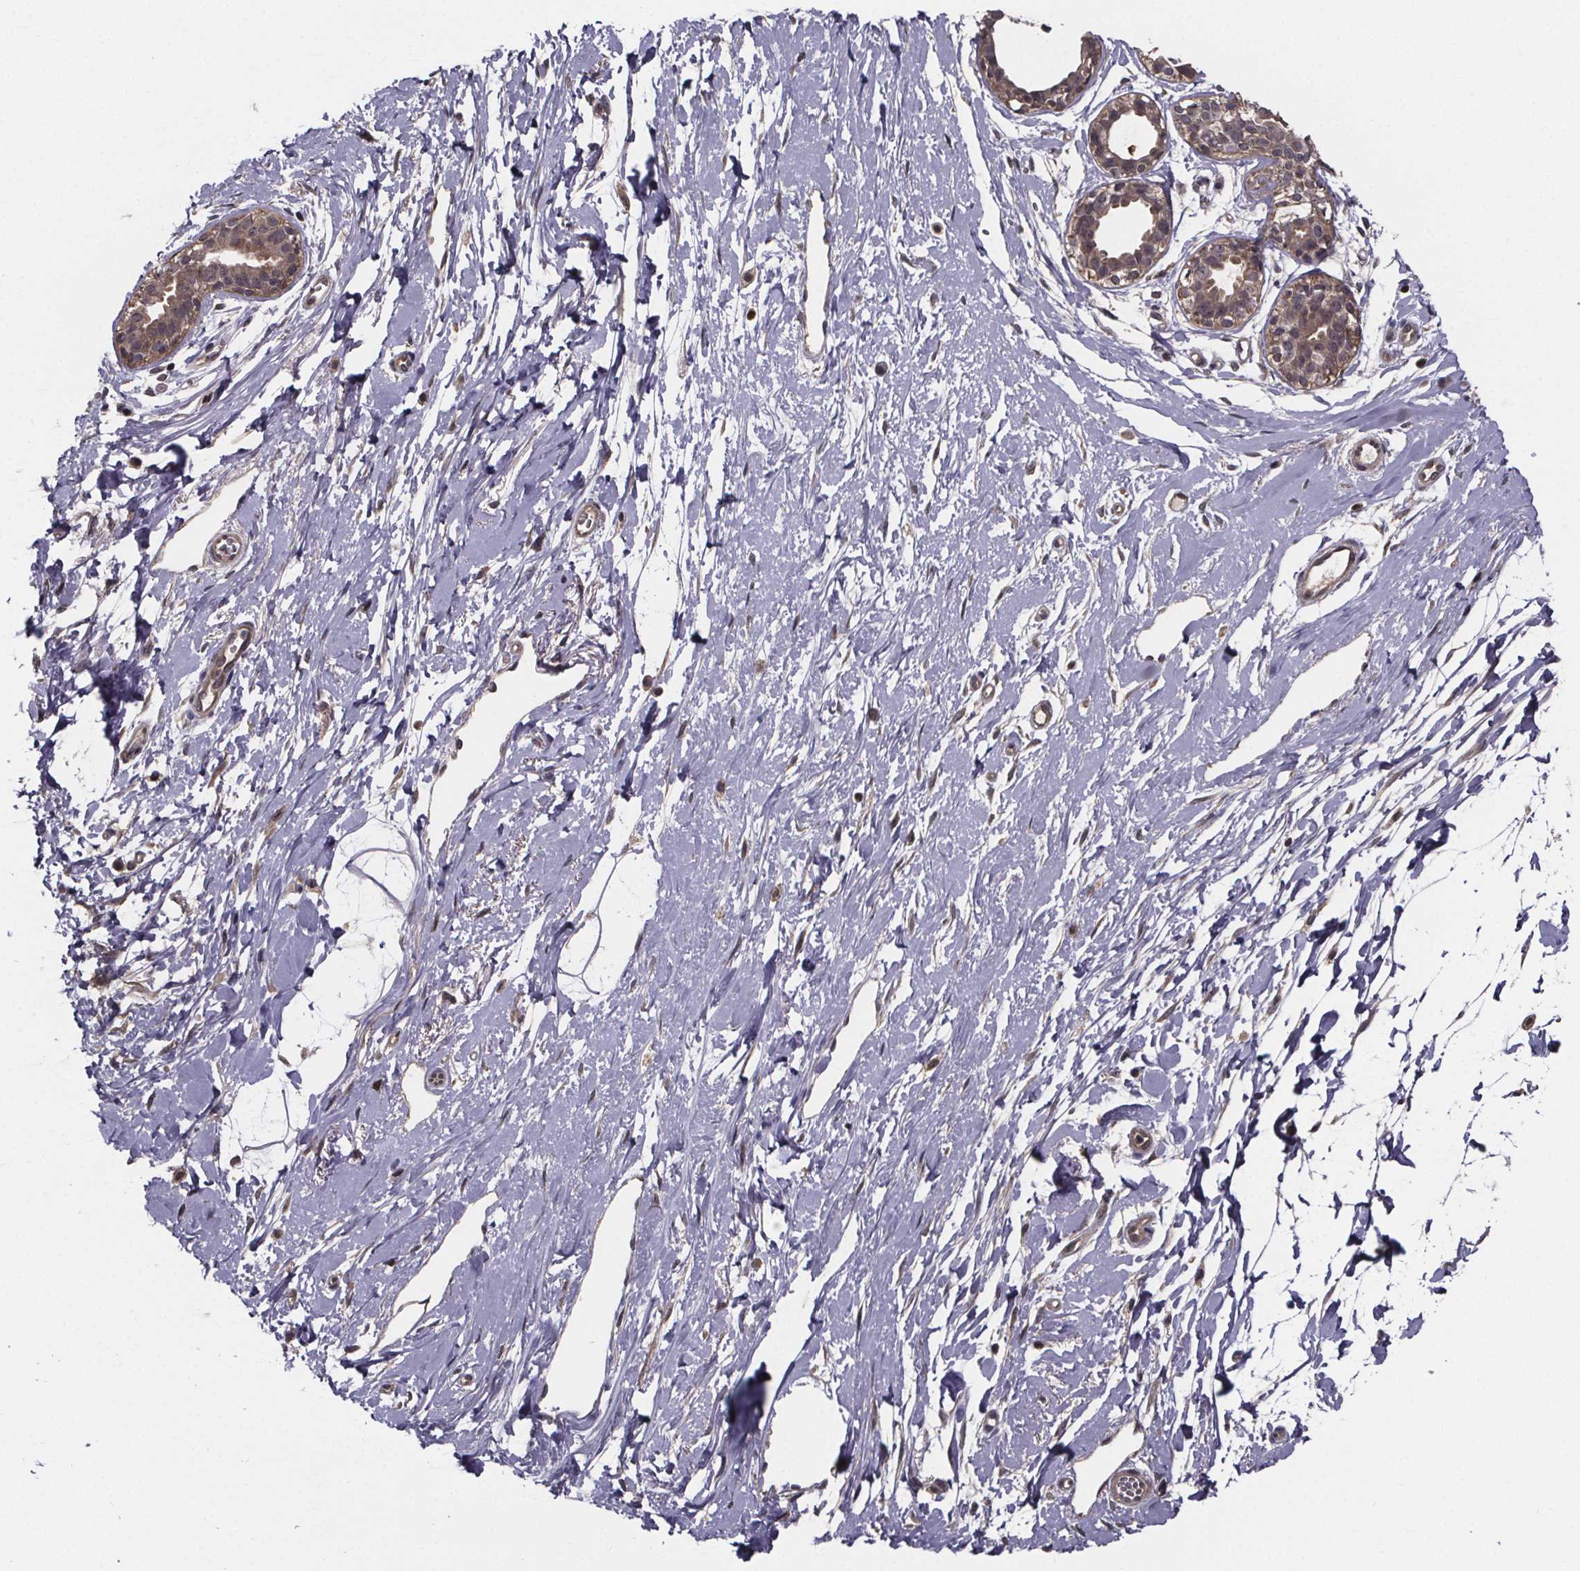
{"staining": {"intensity": "negative", "quantity": "none", "location": "none"}, "tissue": "breast", "cell_type": "Adipocytes", "image_type": "normal", "snomed": [{"axis": "morphology", "description": "Normal tissue, NOS"}, {"axis": "topography", "description": "Breast"}], "caption": "IHC of benign breast reveals no staining in adipocytes.", "gene": "FN3KRP", "patient": {"sex": "female", "age": 49}}